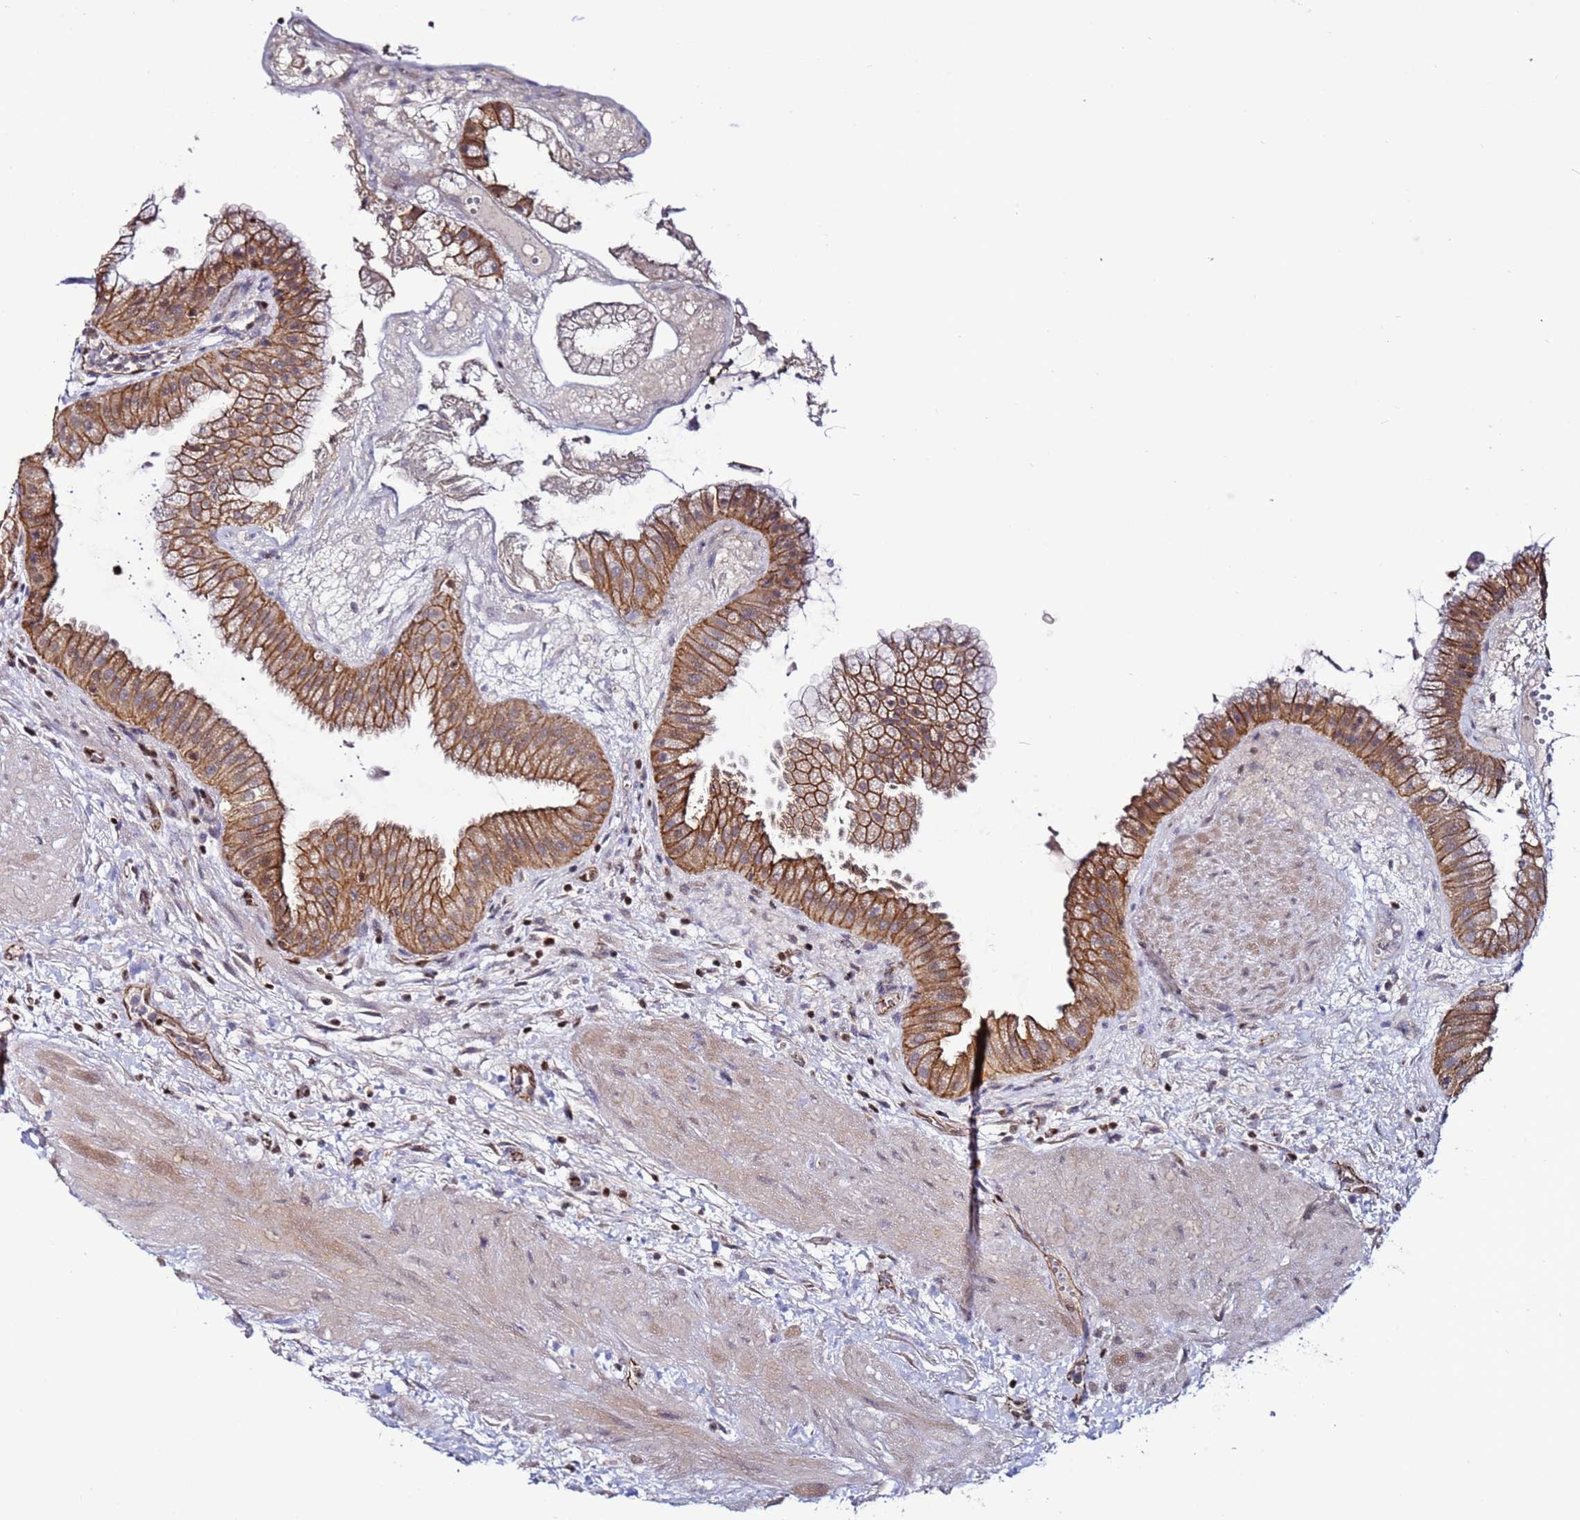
{"staining": {"intensity": "moderate", "quantity": ">75%", "location": "cytoplasmic/membranous"}, "tissue": "gallbladder", "cell_type": "Glandular cells", "image_type": "normal", "snomed": [{"axis": "morphology", "description": "Normal tissue, NOS"}, {"axis": "topography", "description": "Gallbladder"}], "caption": "Glandular cells reveal moderate cytoplasmic/membranous expression in approximately >75% of cells in benign gallbladder. Immunohistochemistry stains the protein of interest in brown and the nuclei are stained blue.", "gene": "TENM3", "patient": {"sex": "female", "age": 64}}